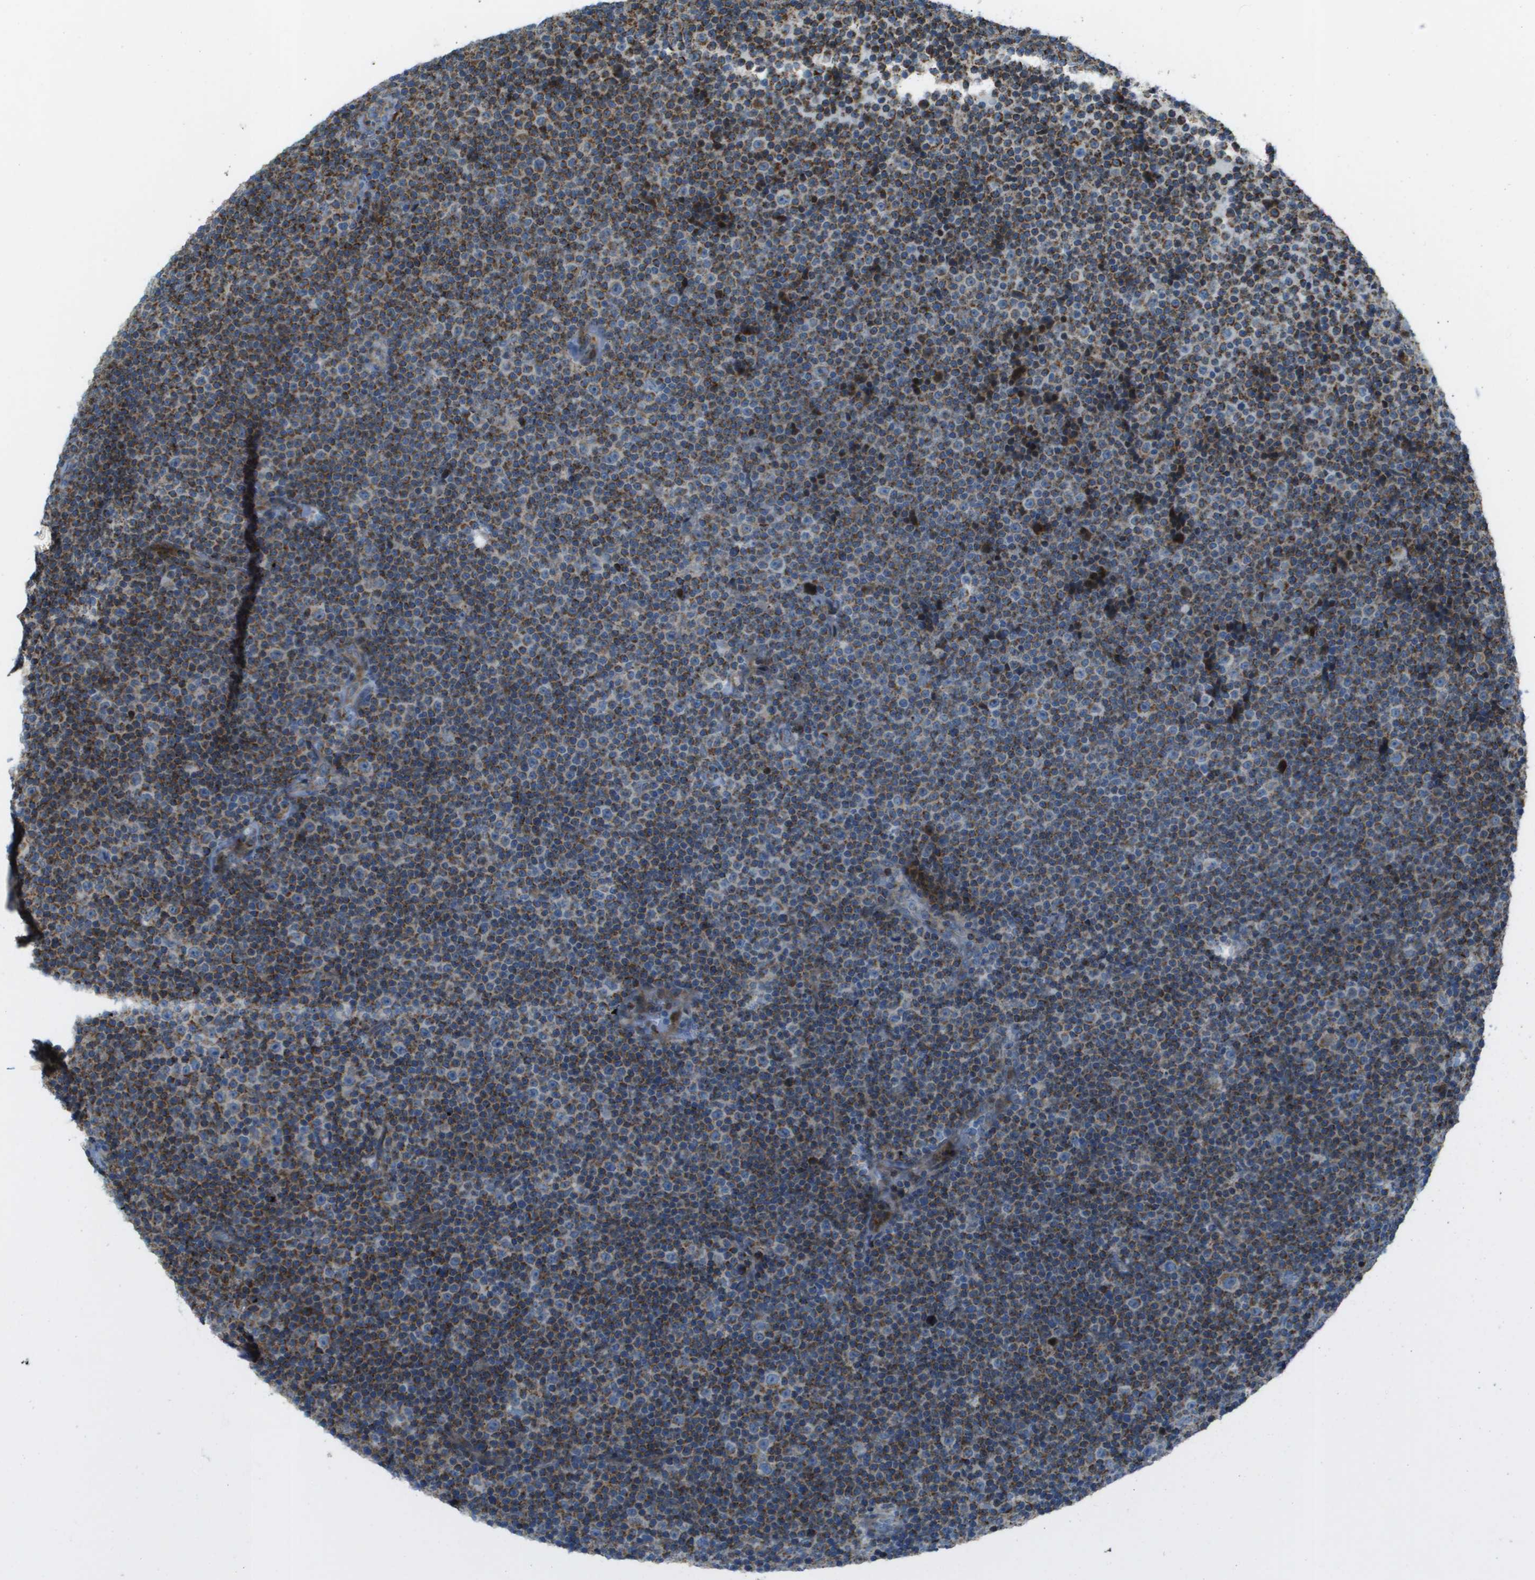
{"staining": {"intensity": "moderate", "quantity": "25%-75%", "location": "cytoplasmic/membranous"}, "tissue": "lymphoma", "cell_type": "Tumor cells", "image_type": "cancer", "snomed": [{"axis": "morphology", "description": "Malignant lymphoma, non-Hodgkin's type, Low grade"}, {"axis": "topography", "description": "Lymph node"}], "caption": "Immunohistochemical staining of lymphoma exhibits medium levels of moderate cytoplasmic/membranous protein positivity in approximately 25%-75% of tumor cells. The protein of interest is shown in brown color, while the nuclei are stained blue.", "gene": "MGAT3", "patient": {"sex": "female", "age": 67}}